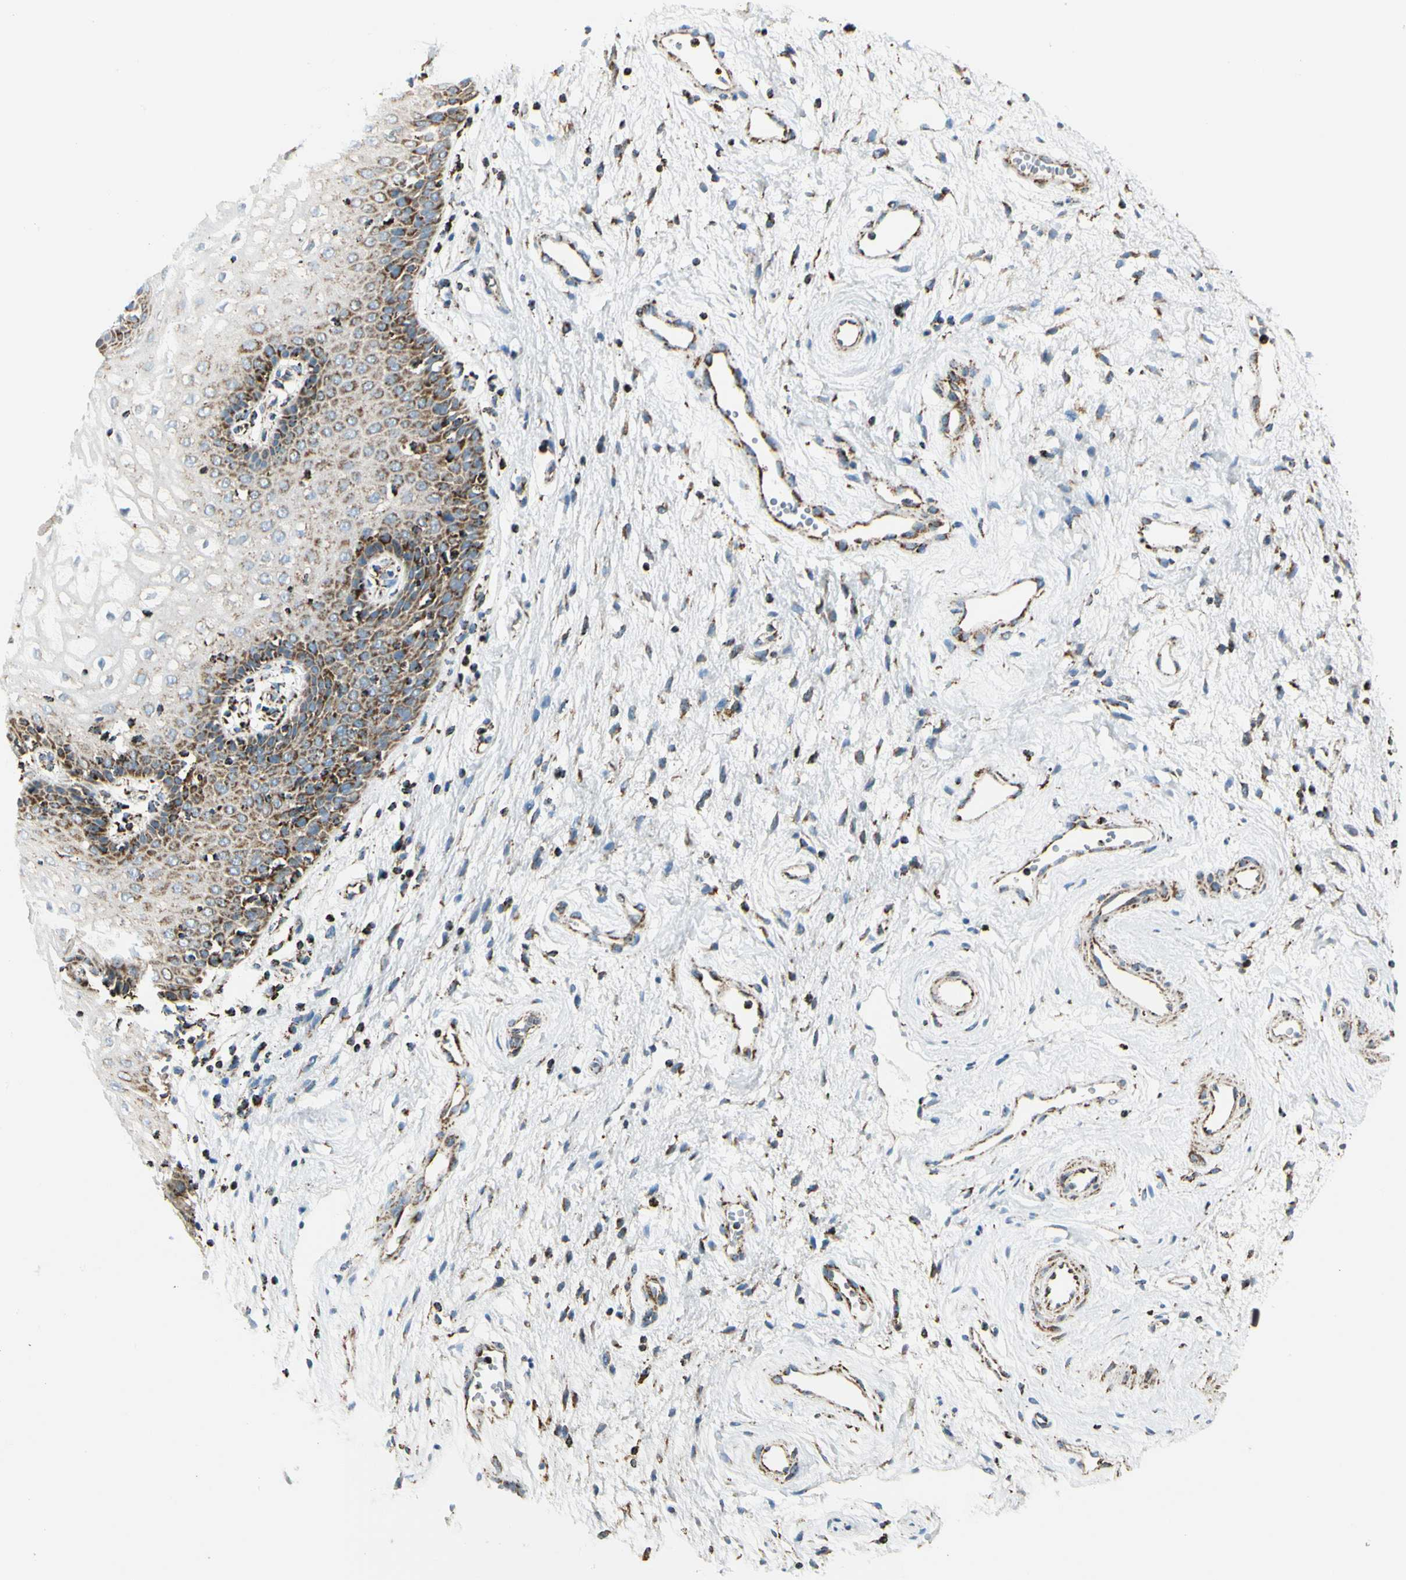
{"staining": {"intensity": "moderate", "quantity": "<25%", "location": "cytoplasmic/membranous"}, "tissue": "vagina", "cell_type": "Squamous epithelial cells", "image_type": "normal", "snomed": [{"axis": "morphology", "description": "Normal tissue, NOS"}, {"axis": "topography", "description": "Vagina"}], "caption": "DAB immunohistochemical staining of normal human vagina shows moderate cytoplasmic/membranous protein staining in about <25% of squamous epithelial cells. The staining was performed using DAB to visualize the protein expression in brown, while the nuclei were stained in blue with hematoxylin (Magnification: 20x).", "gene": "ME2", "patient": {"sex": "female", "age": 34}}